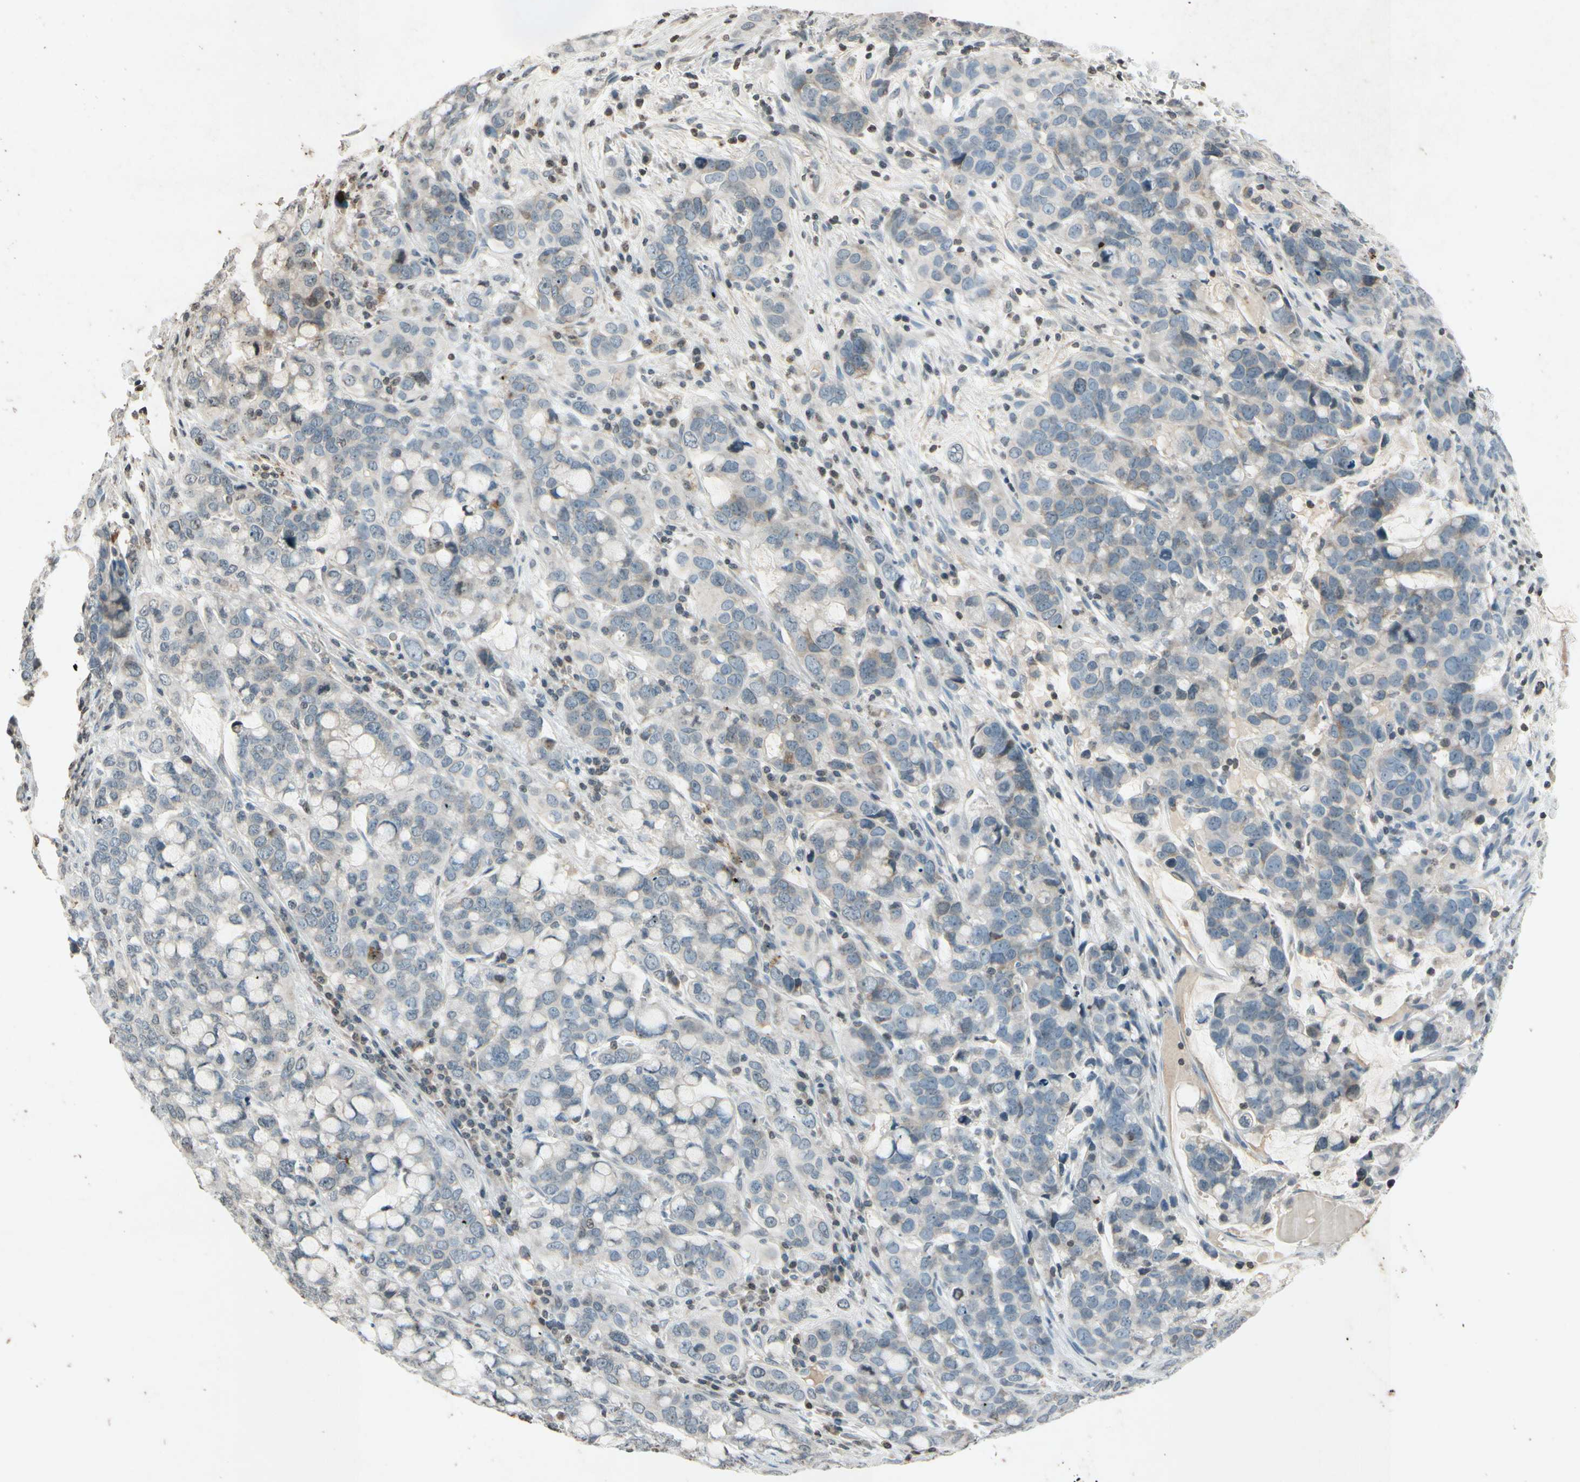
{"staining": {"intensity": "weak", "quantity": ">75%", "location": "cytoplasmic/membranous"}, "tissue": "stomach cancer", "cell_type": "Tumor cells", "image_type": "cancer", "snomed": [{"axis": "morphology", "description": "Adenocarcinoma, NOS"}, {"axis": "topography", "description": "Stomach, lower"}], "caption": "A photomicrograph of human stomach adenocarcinoma stained for a protein demonstrates weak cytoplasmic/membranous brown staining in tumor cells.", "gene": "CLDN11", "patient": {"sex": "male", "age": 84}}